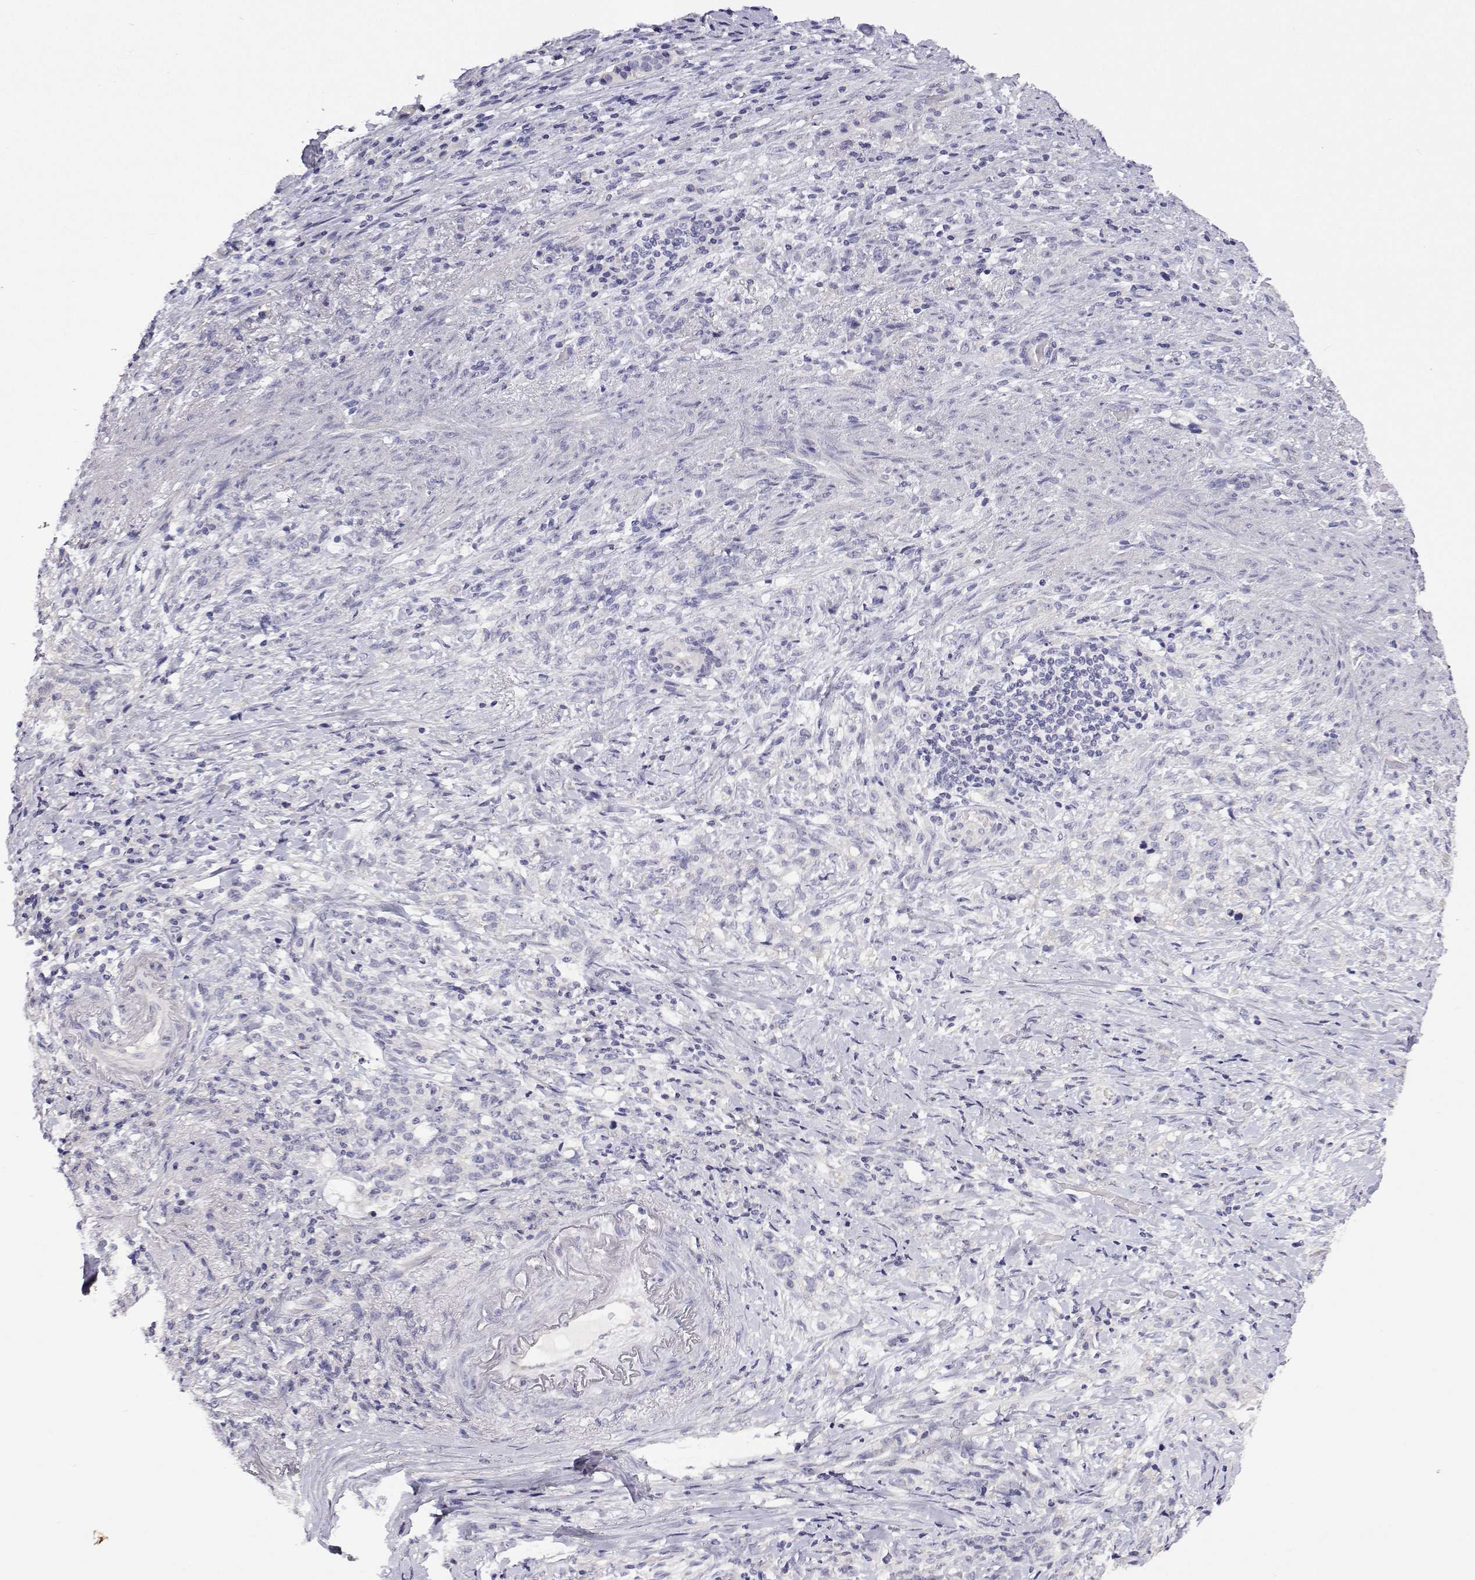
{"staining": {"intensity": "negative", "quantity": "none", "location": "none"}, "tissue": "stomach cancer", "cell_type": "Tumor cells", "image_type": "cancer", "snomed": [{"axis": "morphology", "description": "Adenocarcinoma, NOS"}, {"axis": "topography", "description": "Stomach, lower"}], "caption": "An immunohistochemistry (IHC) micrograph of stomach cancer is shown. There is no staining in tumor cells of stomach cancer.", "gene": "ANKRD65", "patient": {"sex": "male", "age": 88}}